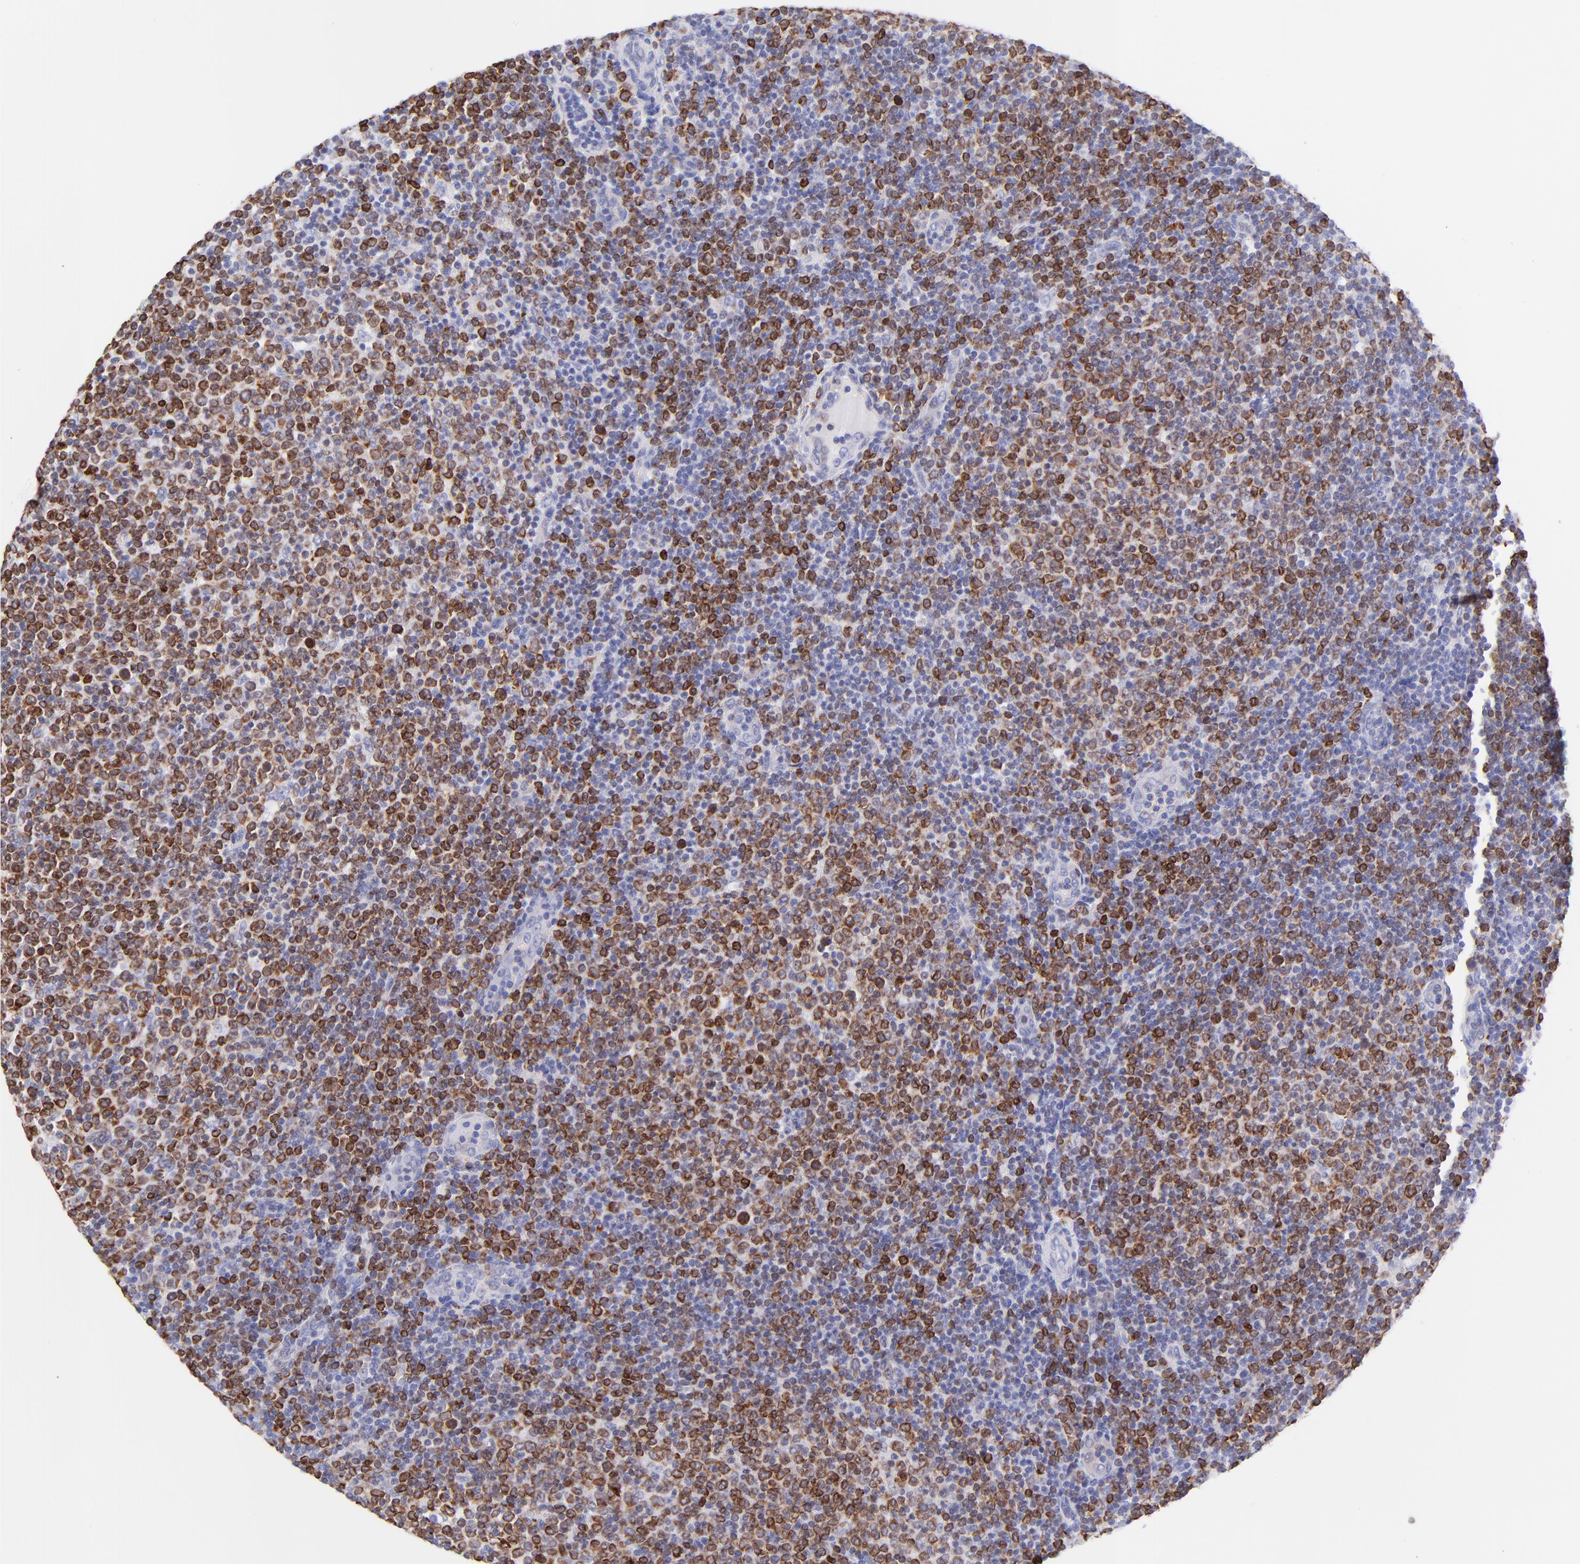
{"staining": {"intensity": "strong", "quantity": "25%-75%", "location": "cytoplasmic/membranous"}, "tissue": "lymphoma", "cell_type": "Tumor cells", "image_type": "cancer", "snomed": [{"axis": "morphology", "description": "Malignant lymphoma, non-Hodgkin's type, Low grade"}, {"axis": "topography", "description": "Lymph node"}], "caption": "This image demonstrates low-grade malignant lymphoma, non-Hodgkin's type stained with immunohistochemistry to label a protein in brown. The cytoplasmic/membranous of tumor cells show strong positivity for the protein. Nuclei are counter-stained blue.", "gene": "IRAG2", "patient": {"sex": "male", "age": 70}}